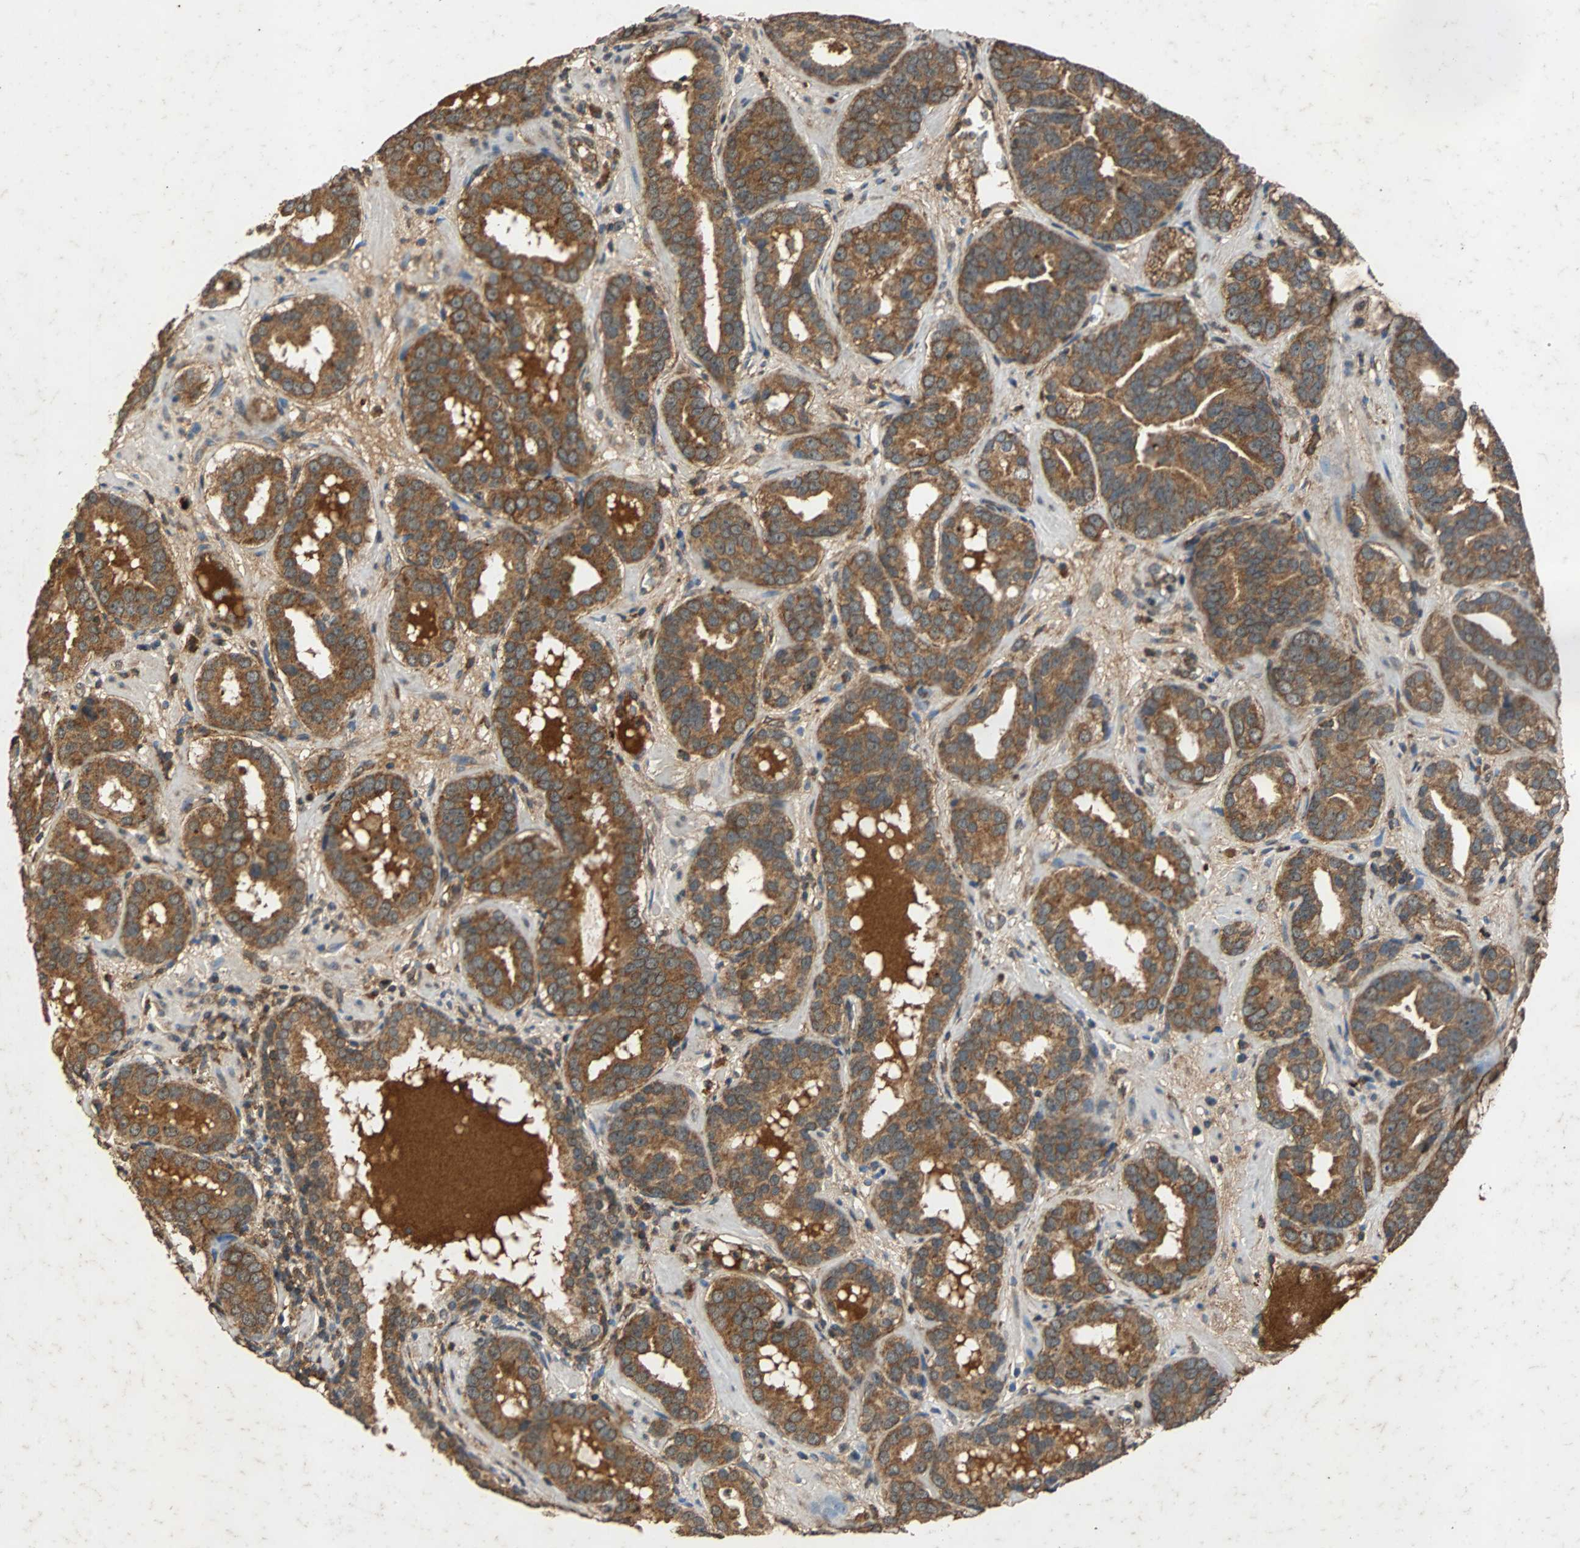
{"staining": {"intensity": "strong", "quantity": ">75%", "location": "cytoplasmic/membranous"}, "tissue": "prostate cancer", "cell_type": "Tumor cells", "image_type": "cancer", "snomed": [{"axis": "morphology", "description": "Adenocarcinoma, Low grade"}, {"axis": "topography", "description": "Prostate"}], "caption": "Tumor cells reveal high levels of strong cytoplasmic/membranous positivity in approximately >75% of cells in human prostate cancer (adenocarcinoma (low-grade)). The staining is performed using DAB (3,3'-diaminobenzidine) brown chromogen to label protein expression. The nuclei are counter-stained blue using hematoxylin.", "gene": "NAA10", "patient": {"sex": "male", "age": 59}}